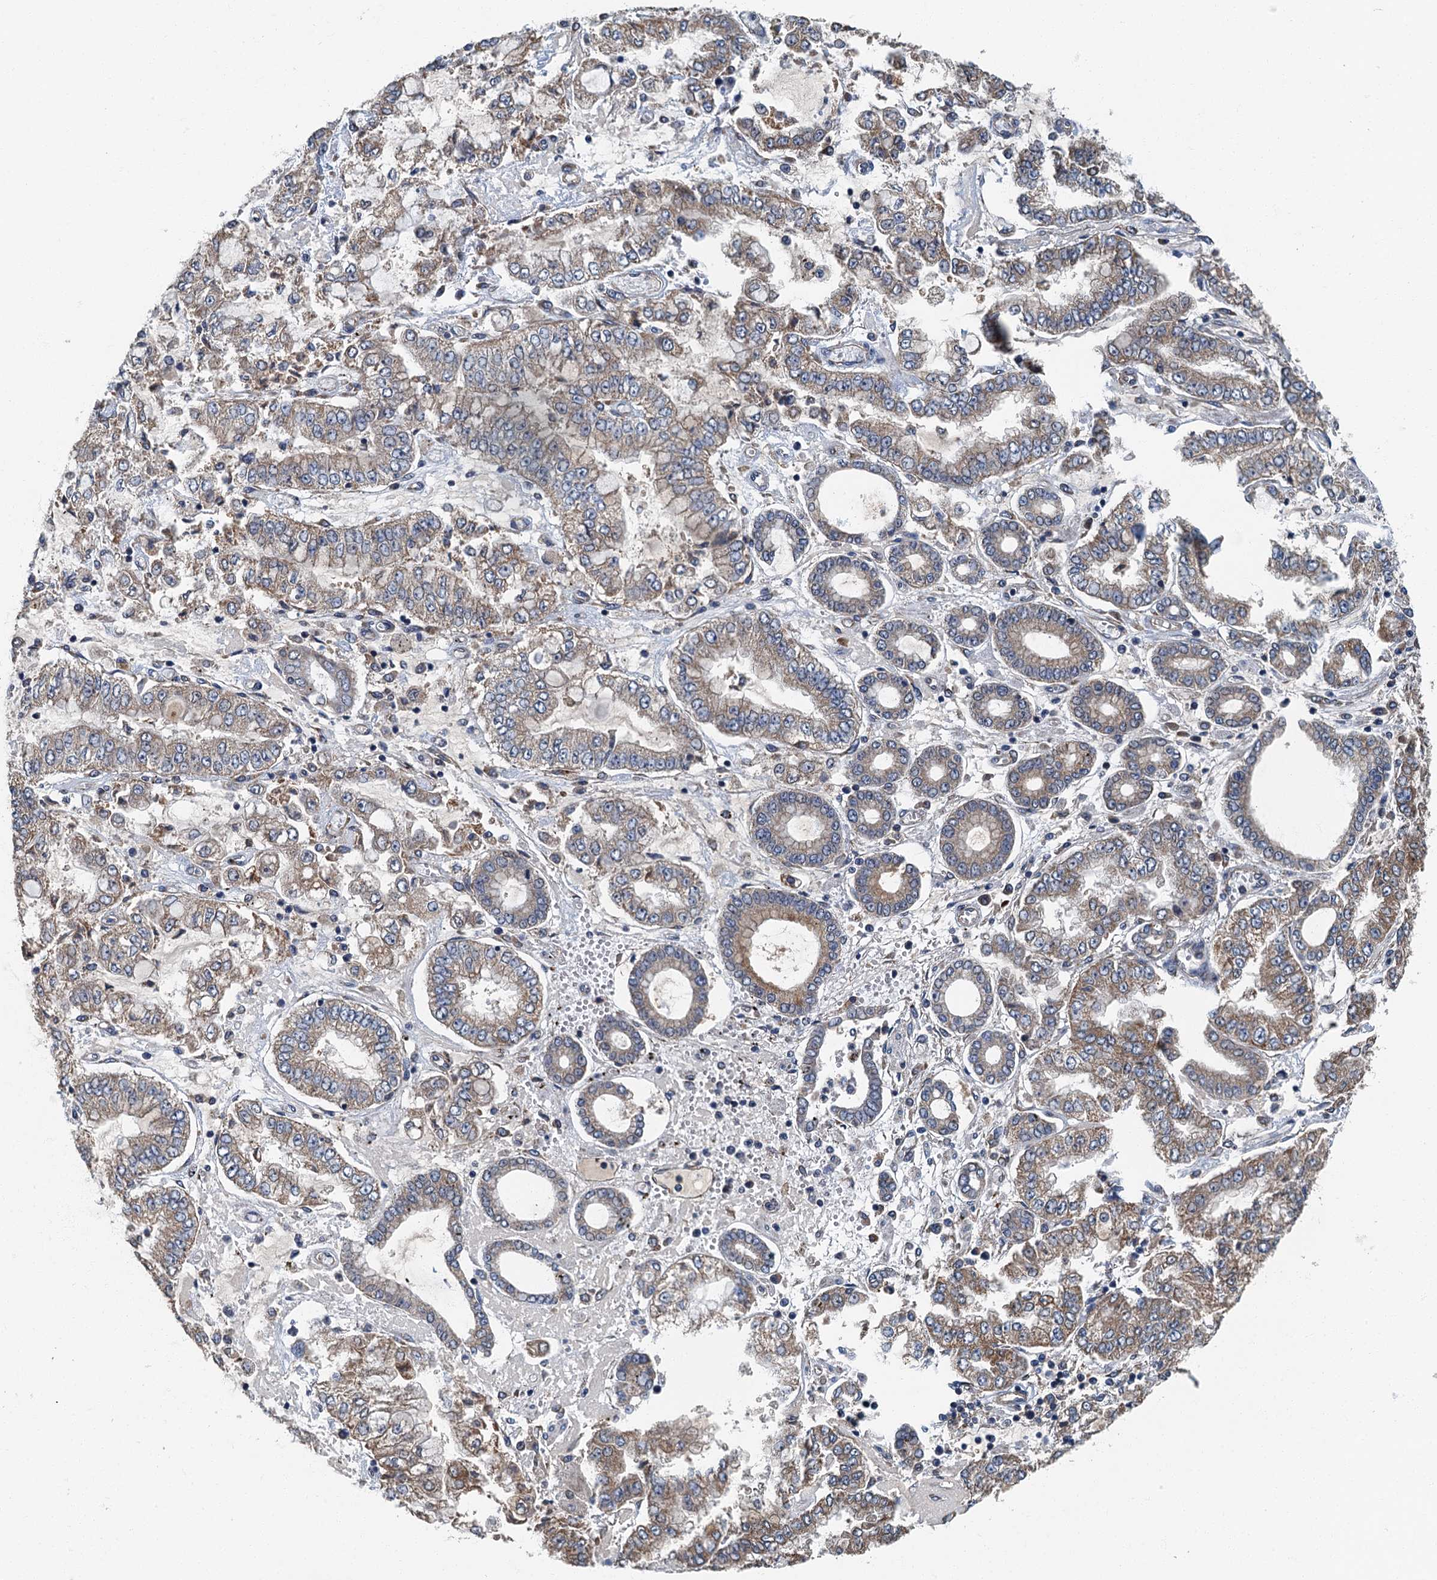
{"staining": {"intensity": "weak", "quantity": "25%-75%", "location": "cytoplasmic/membranous"}, "tissue": "stomach cancer", "cell_type": "Tumor cells", "image_type": "cancer", "snomed": [{"axis": "morphology", "description": "Adenocarcinoma, NOS"}, {"axis": "topography", "description": "Stomach"}], "caption": "Stomach adenocarcinoma stained with IHC reveals weak cytoplasmic/membranous staining in approximately 25%-75% of tumor cells. (Brightfield microscopy of DAB IHC at high magnification).", "gene": "DDX49", "patient": {"sex": "male", "age": 76}}